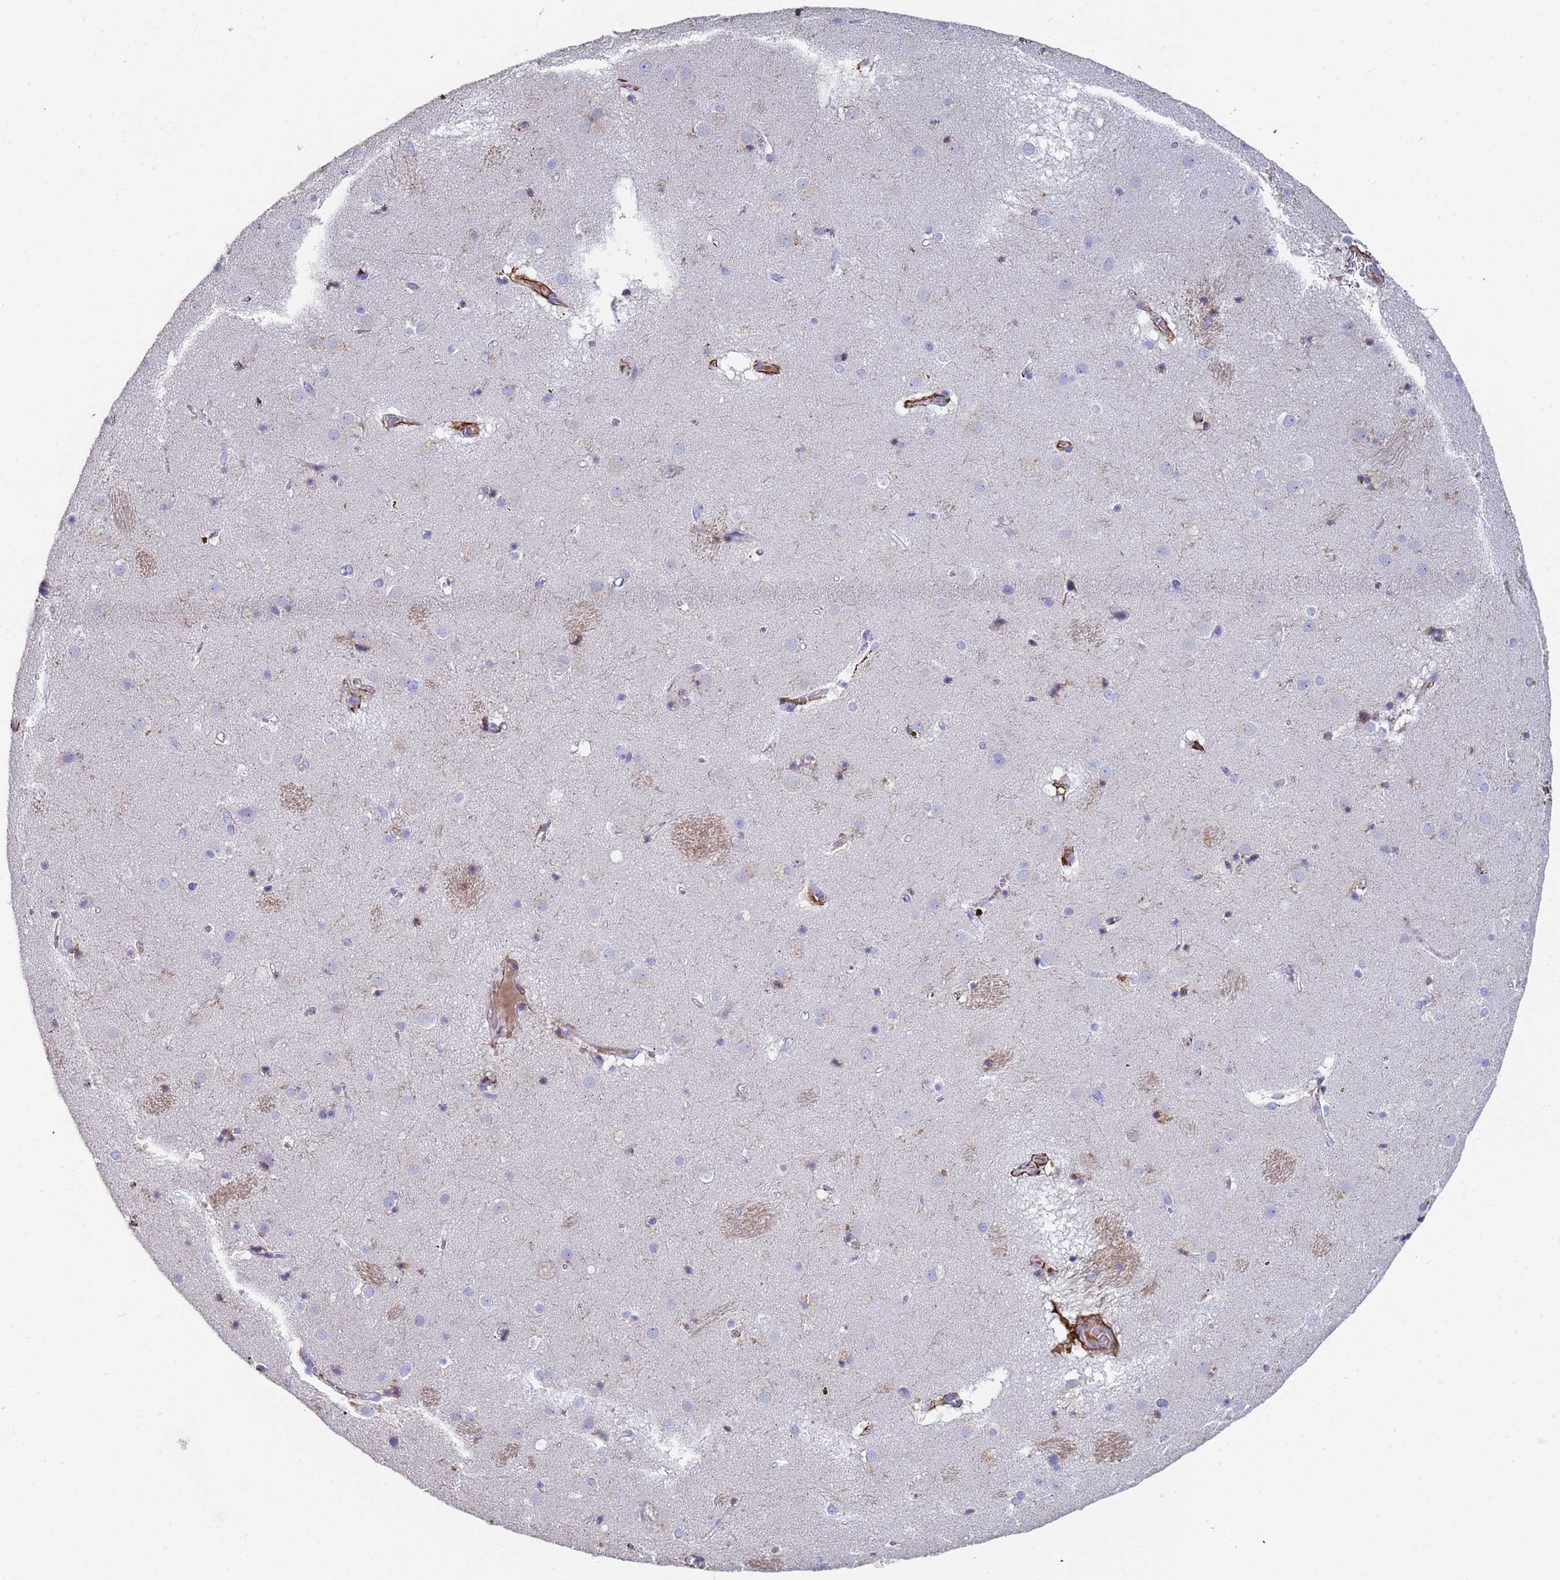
{"staining": {"intensity": "negative", "quantity": "none", "location": "none"}, "tissue": "caudate", "cell_type": "Glial cells", "image_type": "normal", "snomed": [{"axis": "morphology", "description": "Normal tissue, NOS"}, {"axis": "topography", "description": "Lateral ventricle wall"}], "caption": "IHC of normal human caudate demonstrates no positivity in glial cells.", "gene": "ABCA8", "patient": {"sex": "male", "age": 70}}